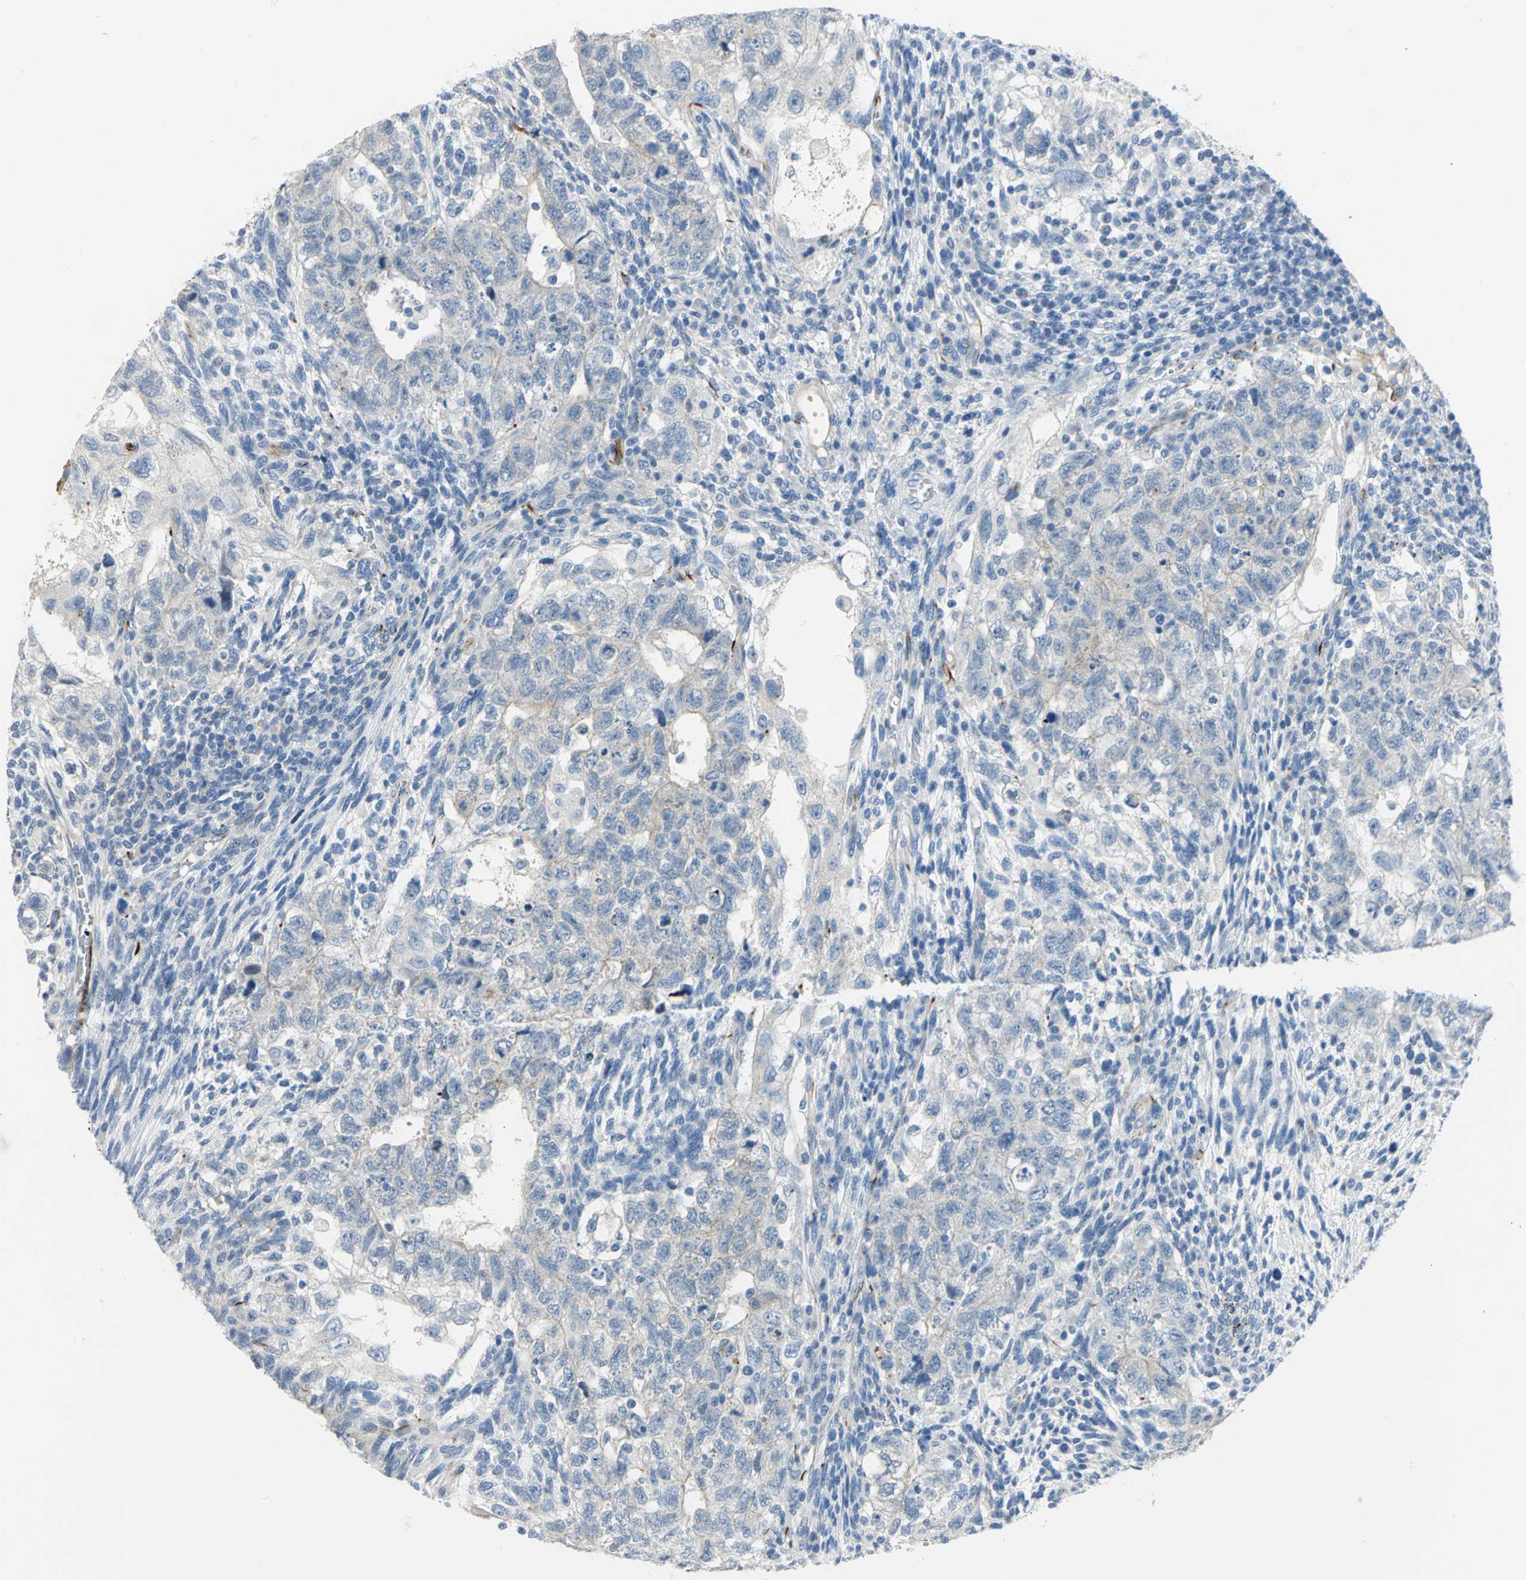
{"staining": {"intensity": "weak", "quantity": "<25%", "location": "cytoplasmic/membranous"}, "tissue": "testis cancer", "cell_type": "Tumor cells", "image_type": "cancer", "snomed": [{"axis": "morphology", "description": "Normal tissue, NOS"}, {"axis": "morphology", "description": "Carcinoma, Embryonal, NOS"}, {"axis": "topography", "description": "Testis"}], "caption": "Immunohistochemistry image of neoplastic tissue: embryonal carcinoma (testis) stained with DAB (3,3'-diaminobenzidine) demonstrates no significant protein positivity in tumor cells.", "gene": "ALOX15", "patient": {"sex": "male", "age": 36}}